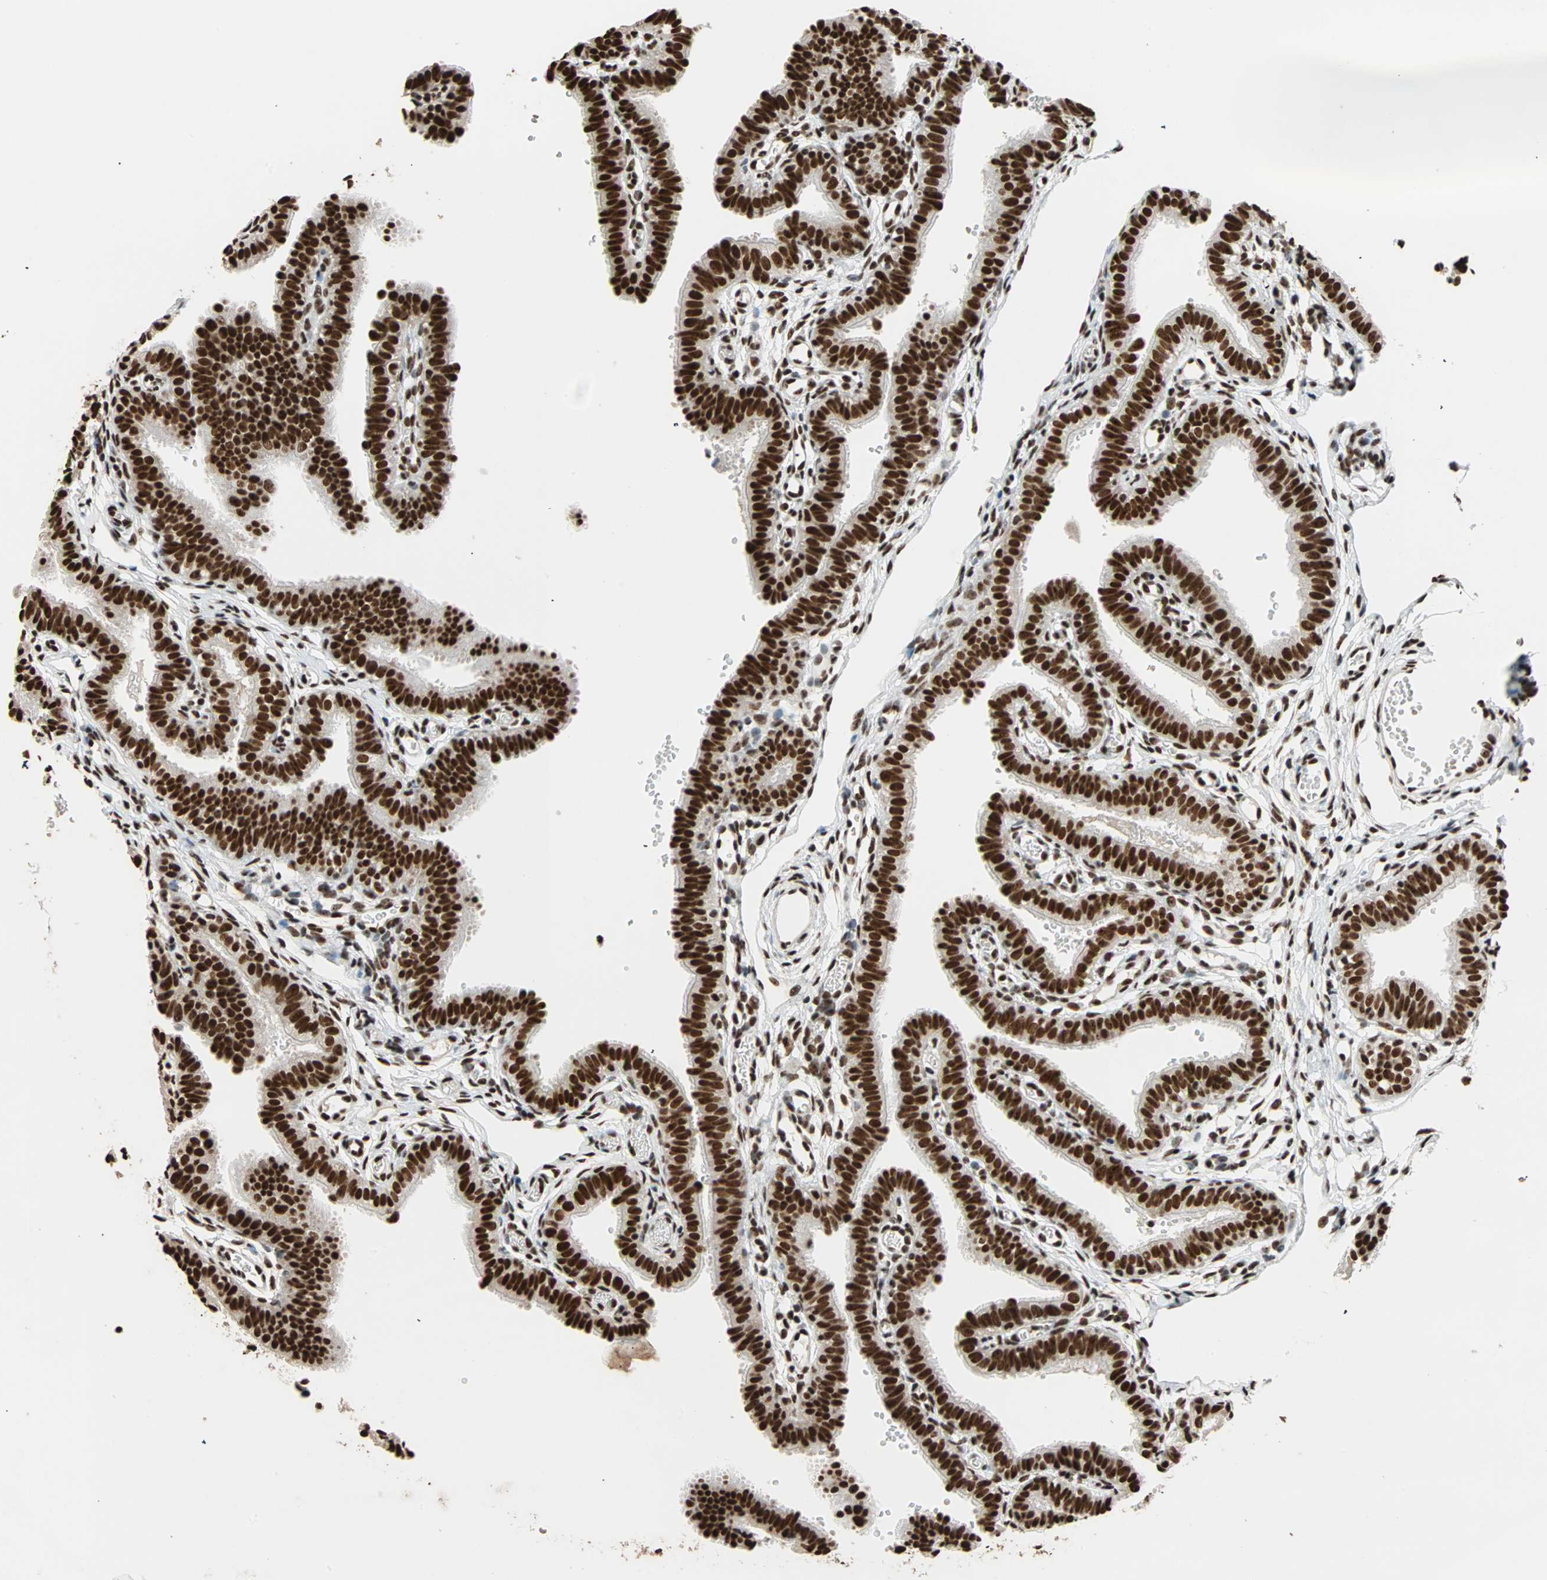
{"staining": {"intensity": "strong", "quantity": ">75%", "location": "nuclear"}, "tissue": "fallopian tube", "cell_type": "Glandular cells", "image_type": "normal", "snomed": [{"axis": "morphology", "description": "Normal tissue, NOS"}, {"axis": "topography", "description": "Fallopian tube"}, {"axis": "topography", "description": "Placenta"}], "caption": "Glandular cells display strong nuclear staining in approximately >75% of cells in normal fallopian tube.", "gene": "ILF2", "patient": {"sex": "female", "age": 34}}